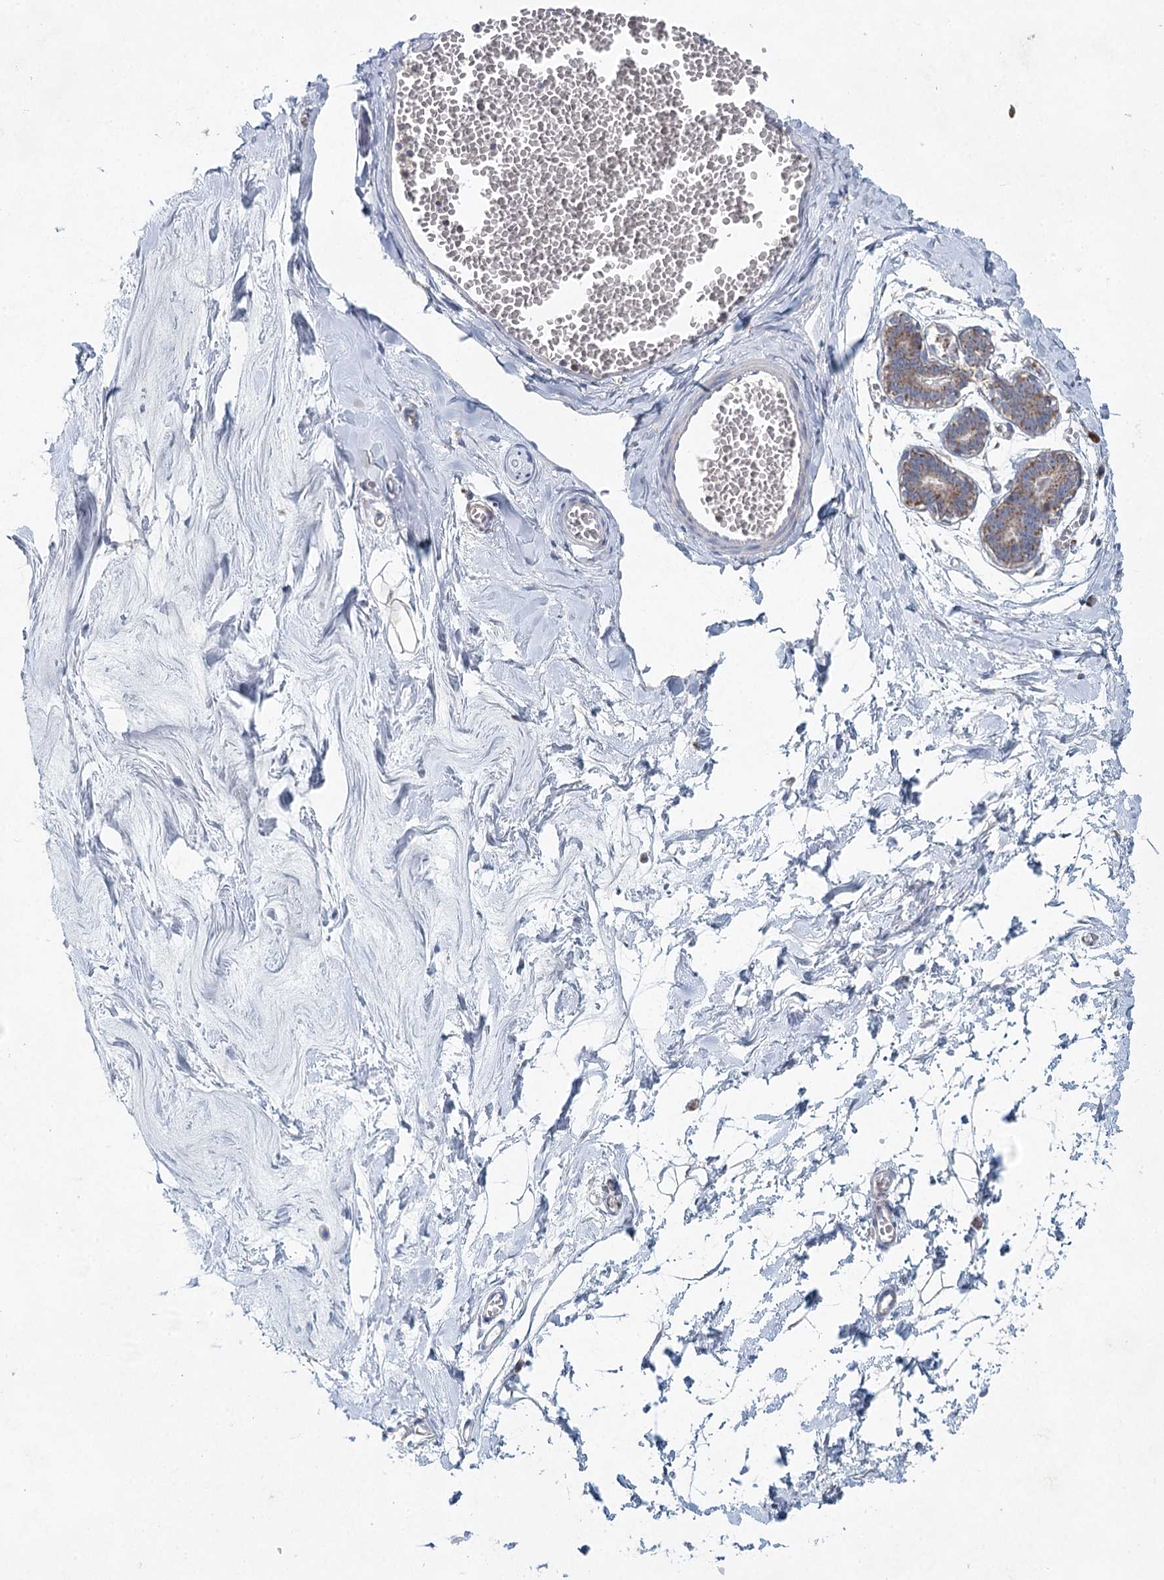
{"staining": {"intensity": "negative", "quantity": "none", "location": "none"}, "tissue": "breast", "cell_type": "Adipocytes", "image_type": "normal", "snomed": [{"axis": "morphology", "description": "Normal tissue, NOS"}, {"axis": "topography", "description": "Breast"}], "caption": "Immunohistochemical staining of benign human breast reveals no significant positivity in adipocytes. (Immunohistochemistry, brightfield microscopy, high magnification).", "gene": "XPO6", "patient": {"sex": "female", "age": 27}}